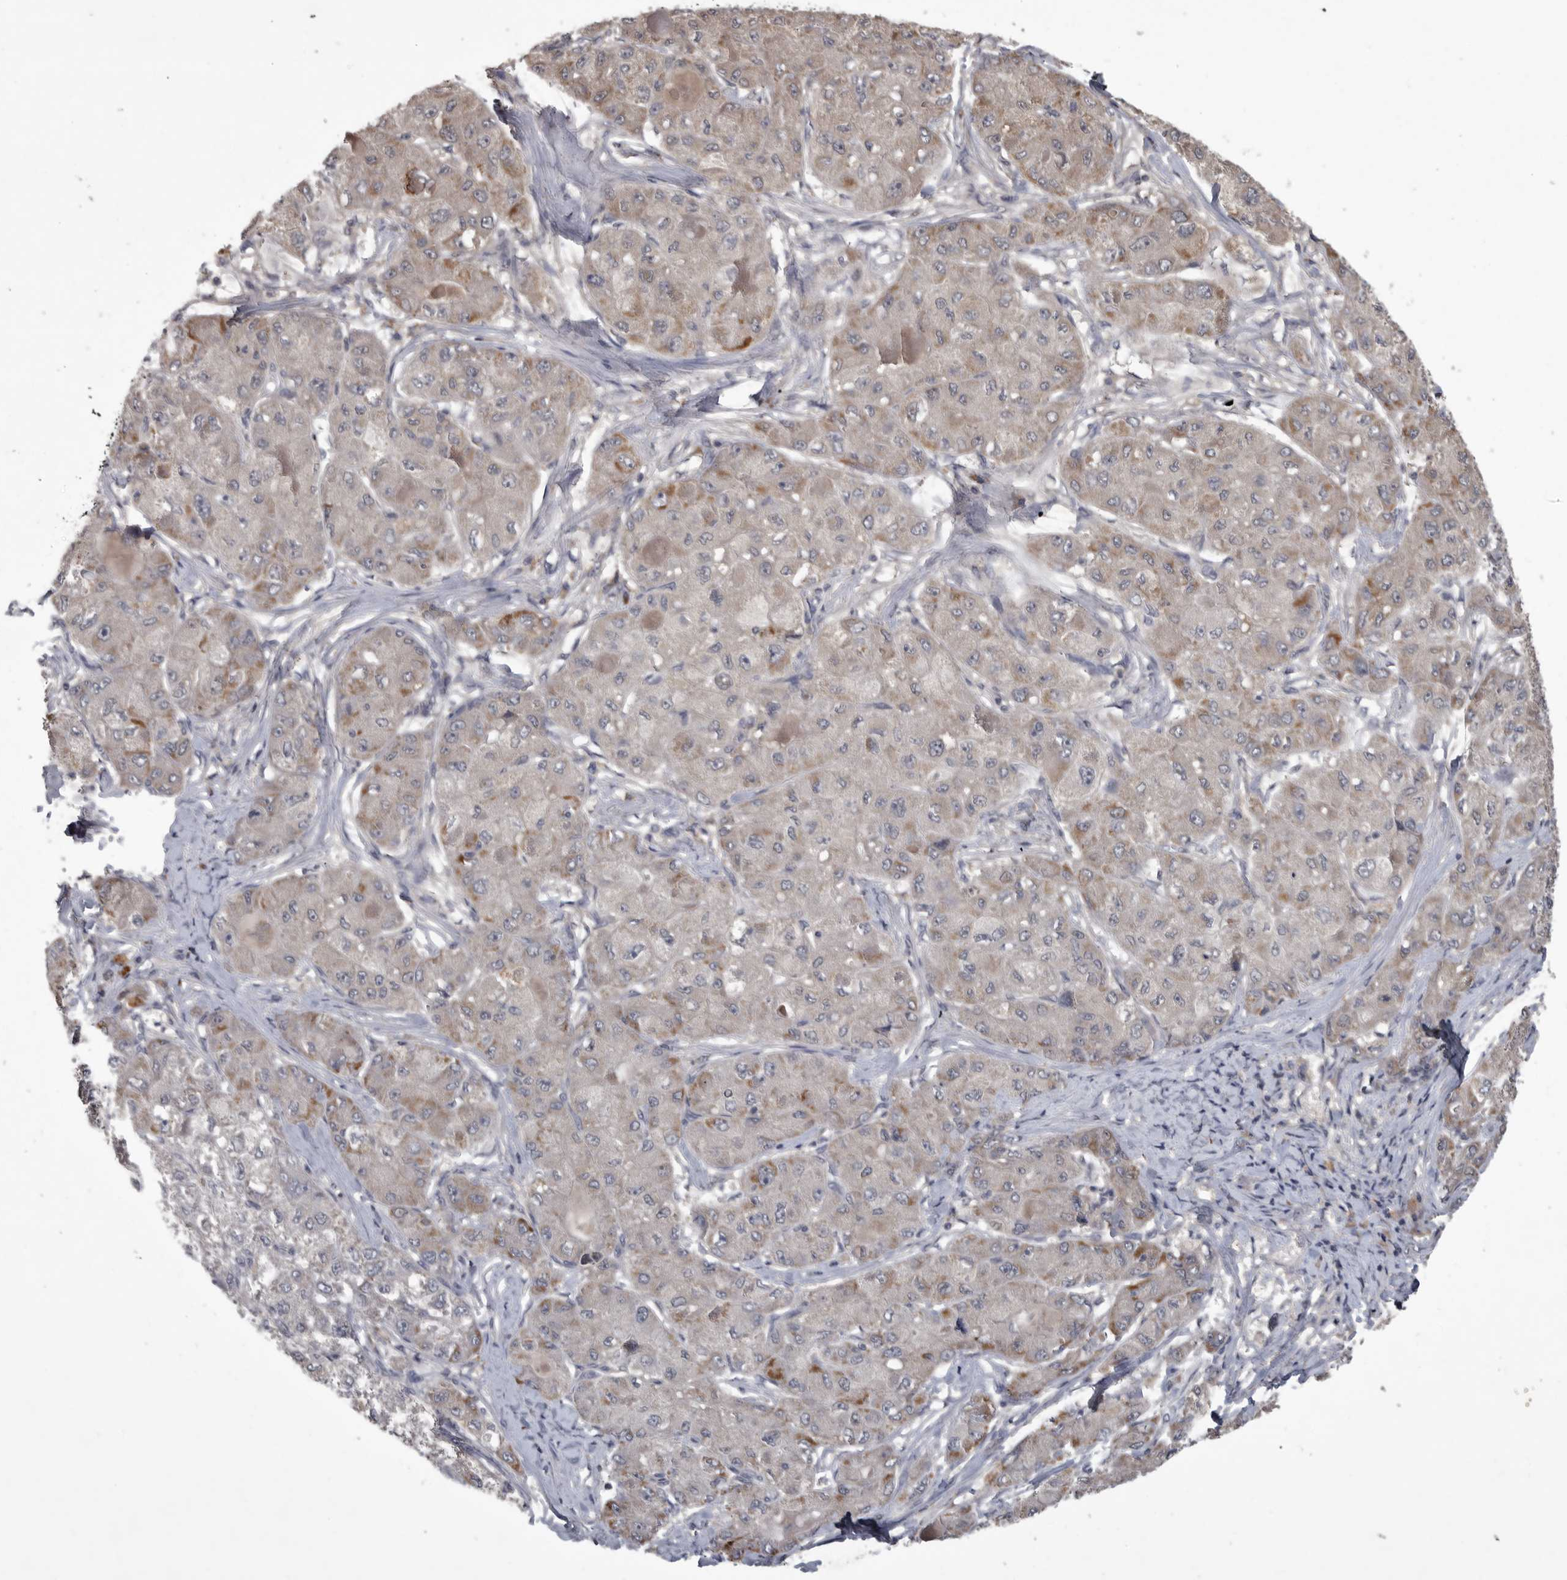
{"staining": {"intensity": "weak", "quantity": "25%-75%", "location": "cytoplasmic/membranous"}, "tissue": "liver cancer", "cell_type": "Tumor cells", "image_type": "cancer", "snomed": [{"axis": "morphology", "description": "Carcinoma, Hepatocellular, NOS"}, {"axis": "topography", "description": "Liver"}], "caption": "Protein staining of liver cancer tissue demonstrates weak cytoplasmic/membranous expression in approximately 25%-75% of tumor cells. (Stains: DAB (3,3'-diaminobenzidine) in brown, nuclei in blue, Microscopy: brightfield microscopy at high magnification).", "gene": "ZNF114", "patient": {"sex": "male", "age": 80}}